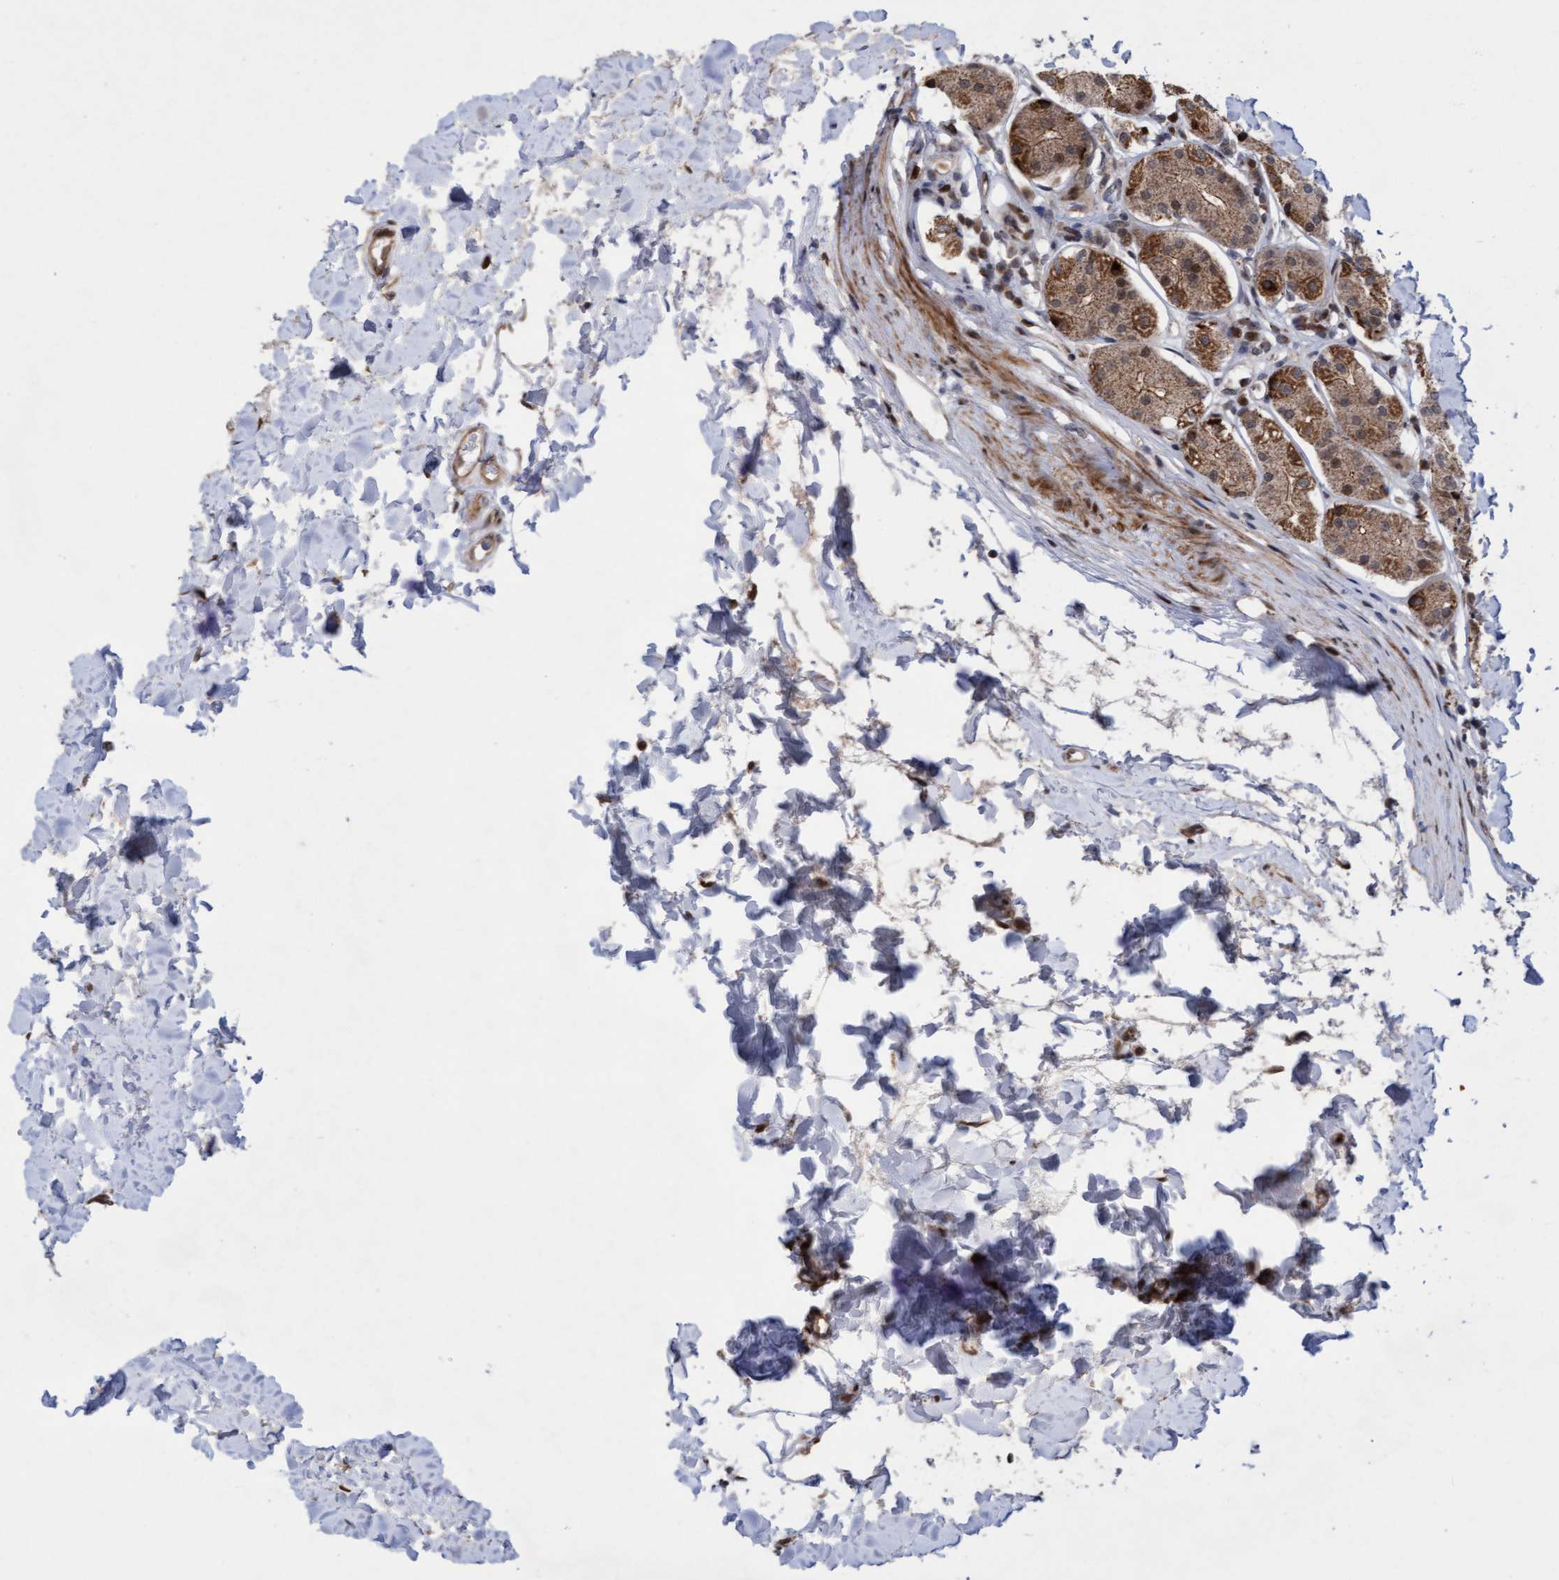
{"staining": {"intensity": "moderate", "quantity": ">75%", "location": "cytoplasmic/membranous,nuclear"}, "tissue": "stomach", "cell_type": "Glandular cells", "image_type": "normal", "snomed": [{"axis": "morphology", "description": "Normal tissue, NOS"}, {"axis": "topography", "description": "Stomach"}, {"axis": "topography", "description": "Stomach, lower"}], "caption": "Glandular cells demonstrate moderate cytoplasmic/membranous,nuclear expression in about >75% of cells in benign stomach.", "gene": "ITFG1", "patient": {"sex": "female", "age": 56}}